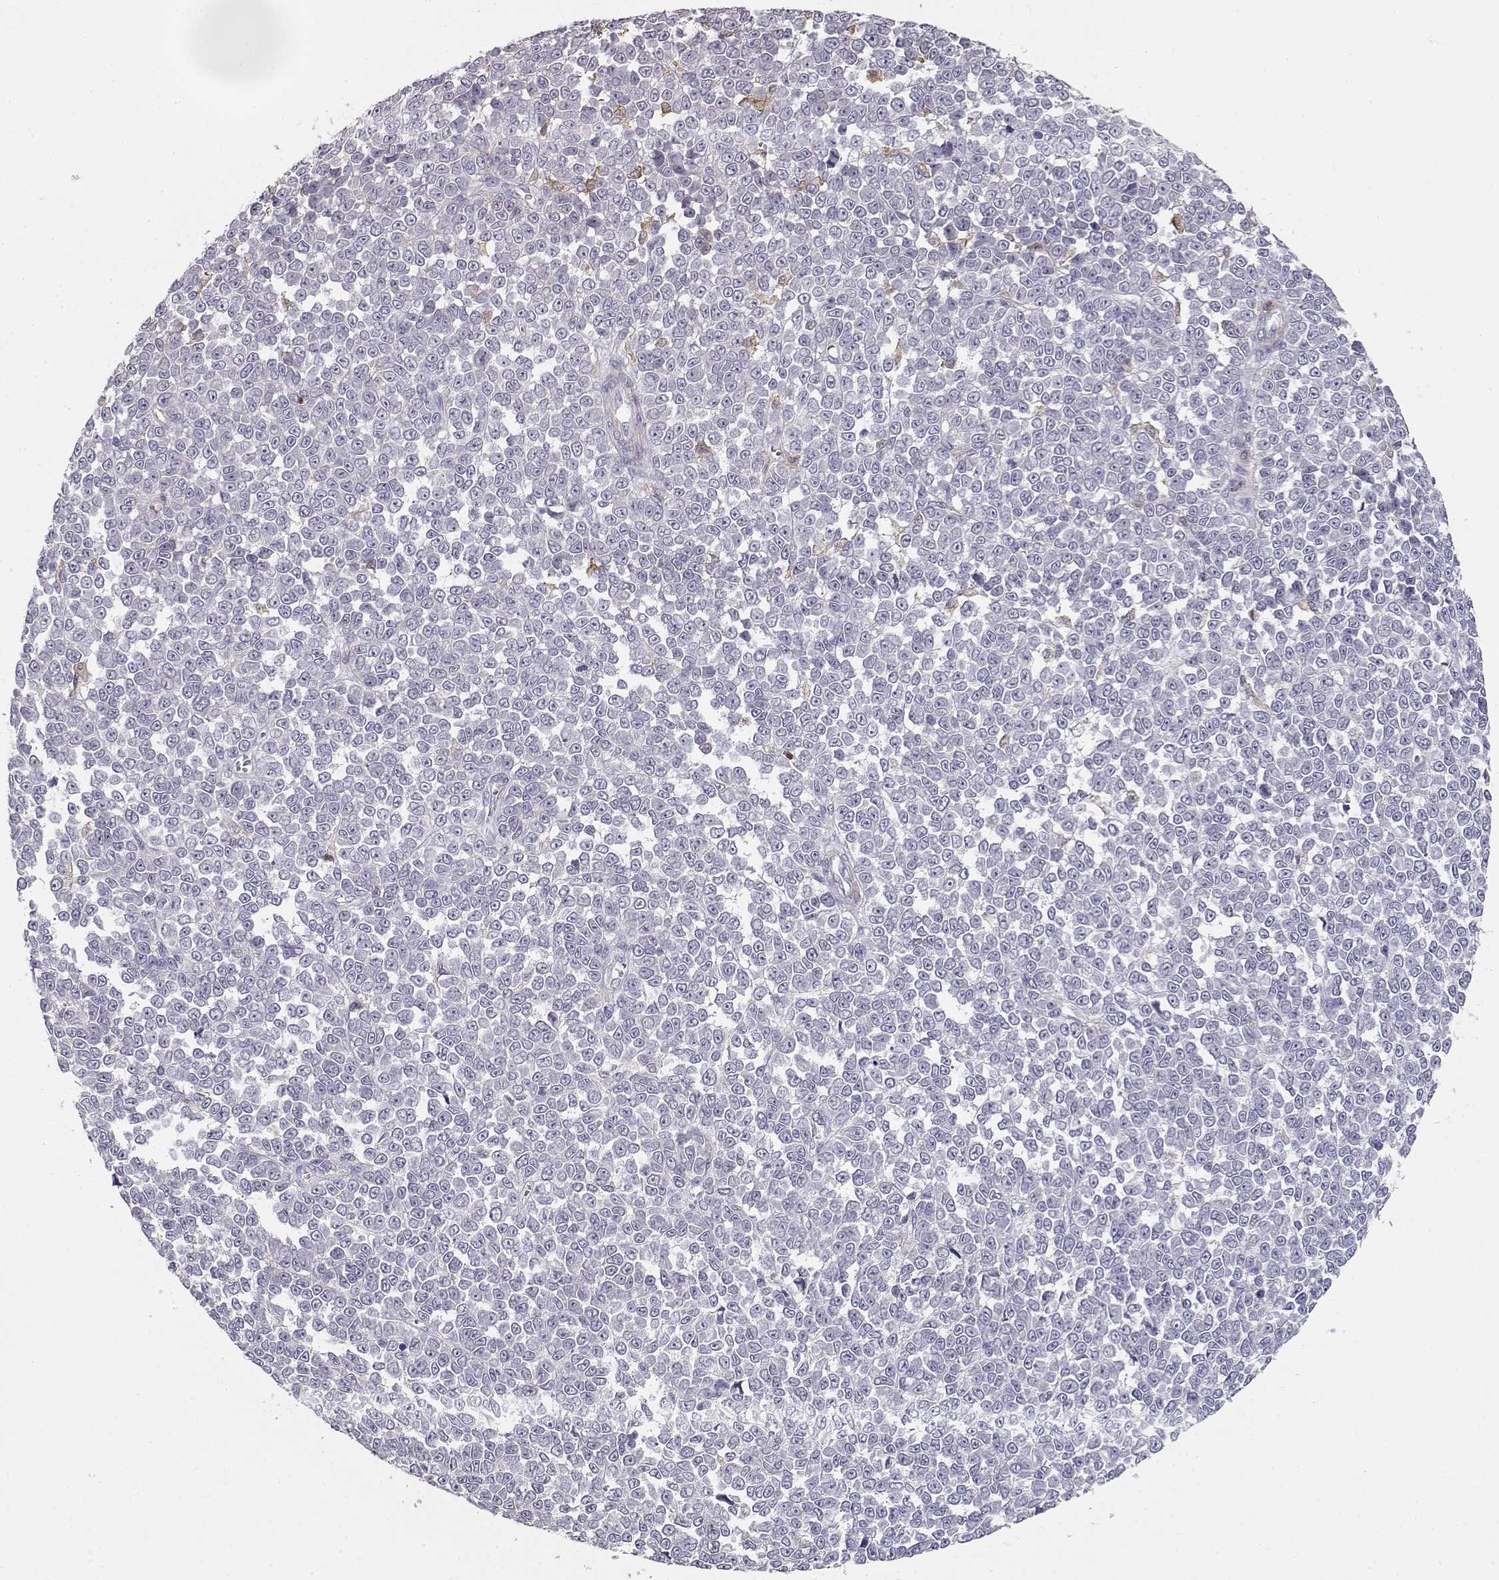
{"staining": {"intensity": "negative", "quantity": "none", "location": "none"}, "tissue": "melanoma", "cell_type": "Tumor cells", "image_type": "cancer", "snomed": [{"axis": "morphology", "description": "Malignant melanoma, NOS"}, {"axis": "topography", "description": "Skin"}], "caption": "Immunohistochemical staining of human malignant melanoma displays no significant positivity in tumor cells.", "gene": "VAV1", "patient": {"sex": "female", "age": 95}}